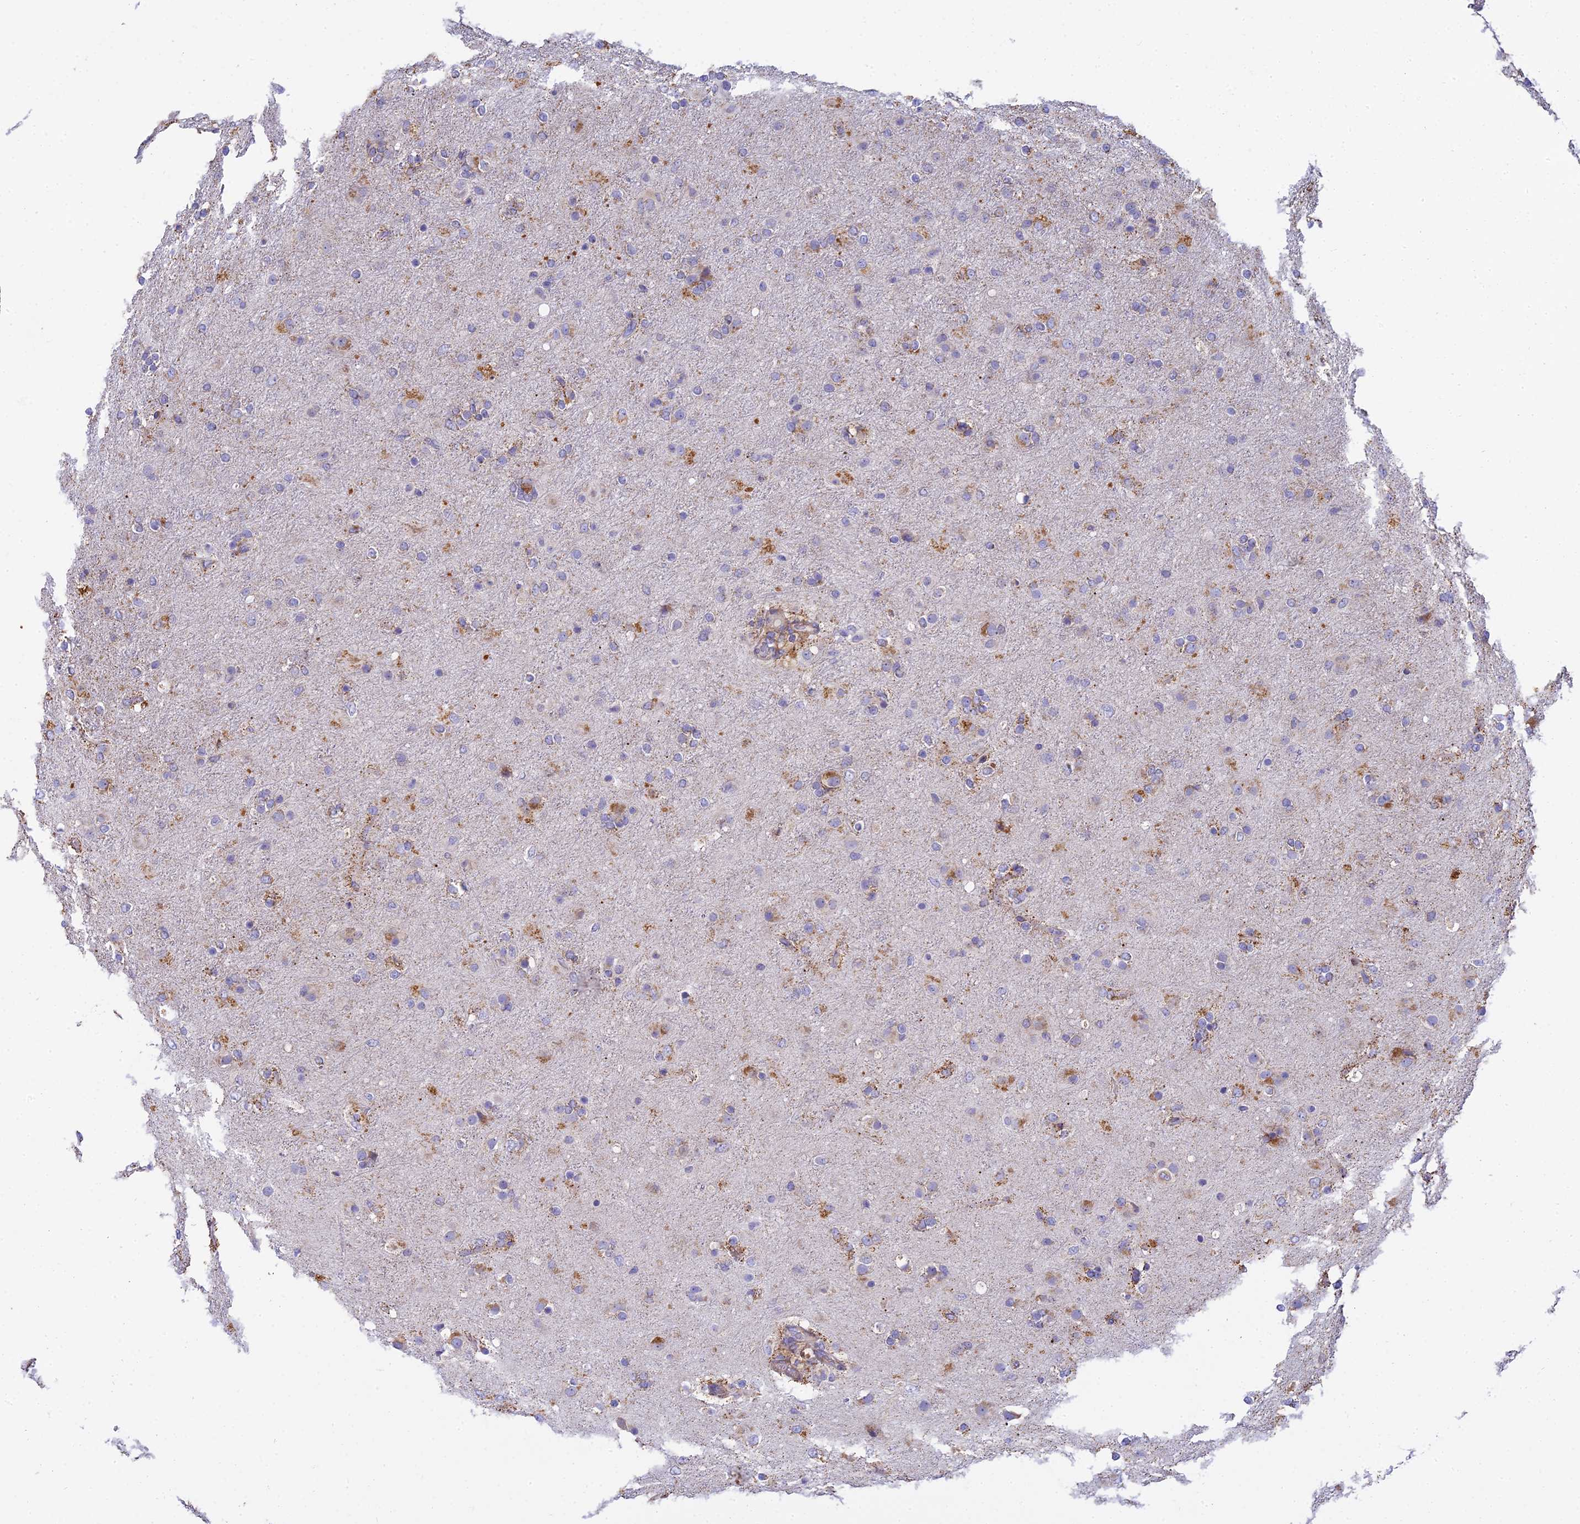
{"staining": {"intensity": "moderate", "quantity": "<25%", "location": "cytoplasmic/membranous"}, "tissue": "glioma", "cell_type": "Tumor cells", "image_type": "cancer", "snomed": [{"axis": "morphology", "description": "Glioma, malignant, Low grade"}, {"axis": "topography", "description": "Brain"}], "caption": "Protein expression analysis of glioma reveals moderate cytoplasmic/membranous positivity in about <25% of tumor cells. (IHC, brightfield microscopy, high magnification).", "gene": "CLCN7", "patient": {"sex": "male", "age": 65}}